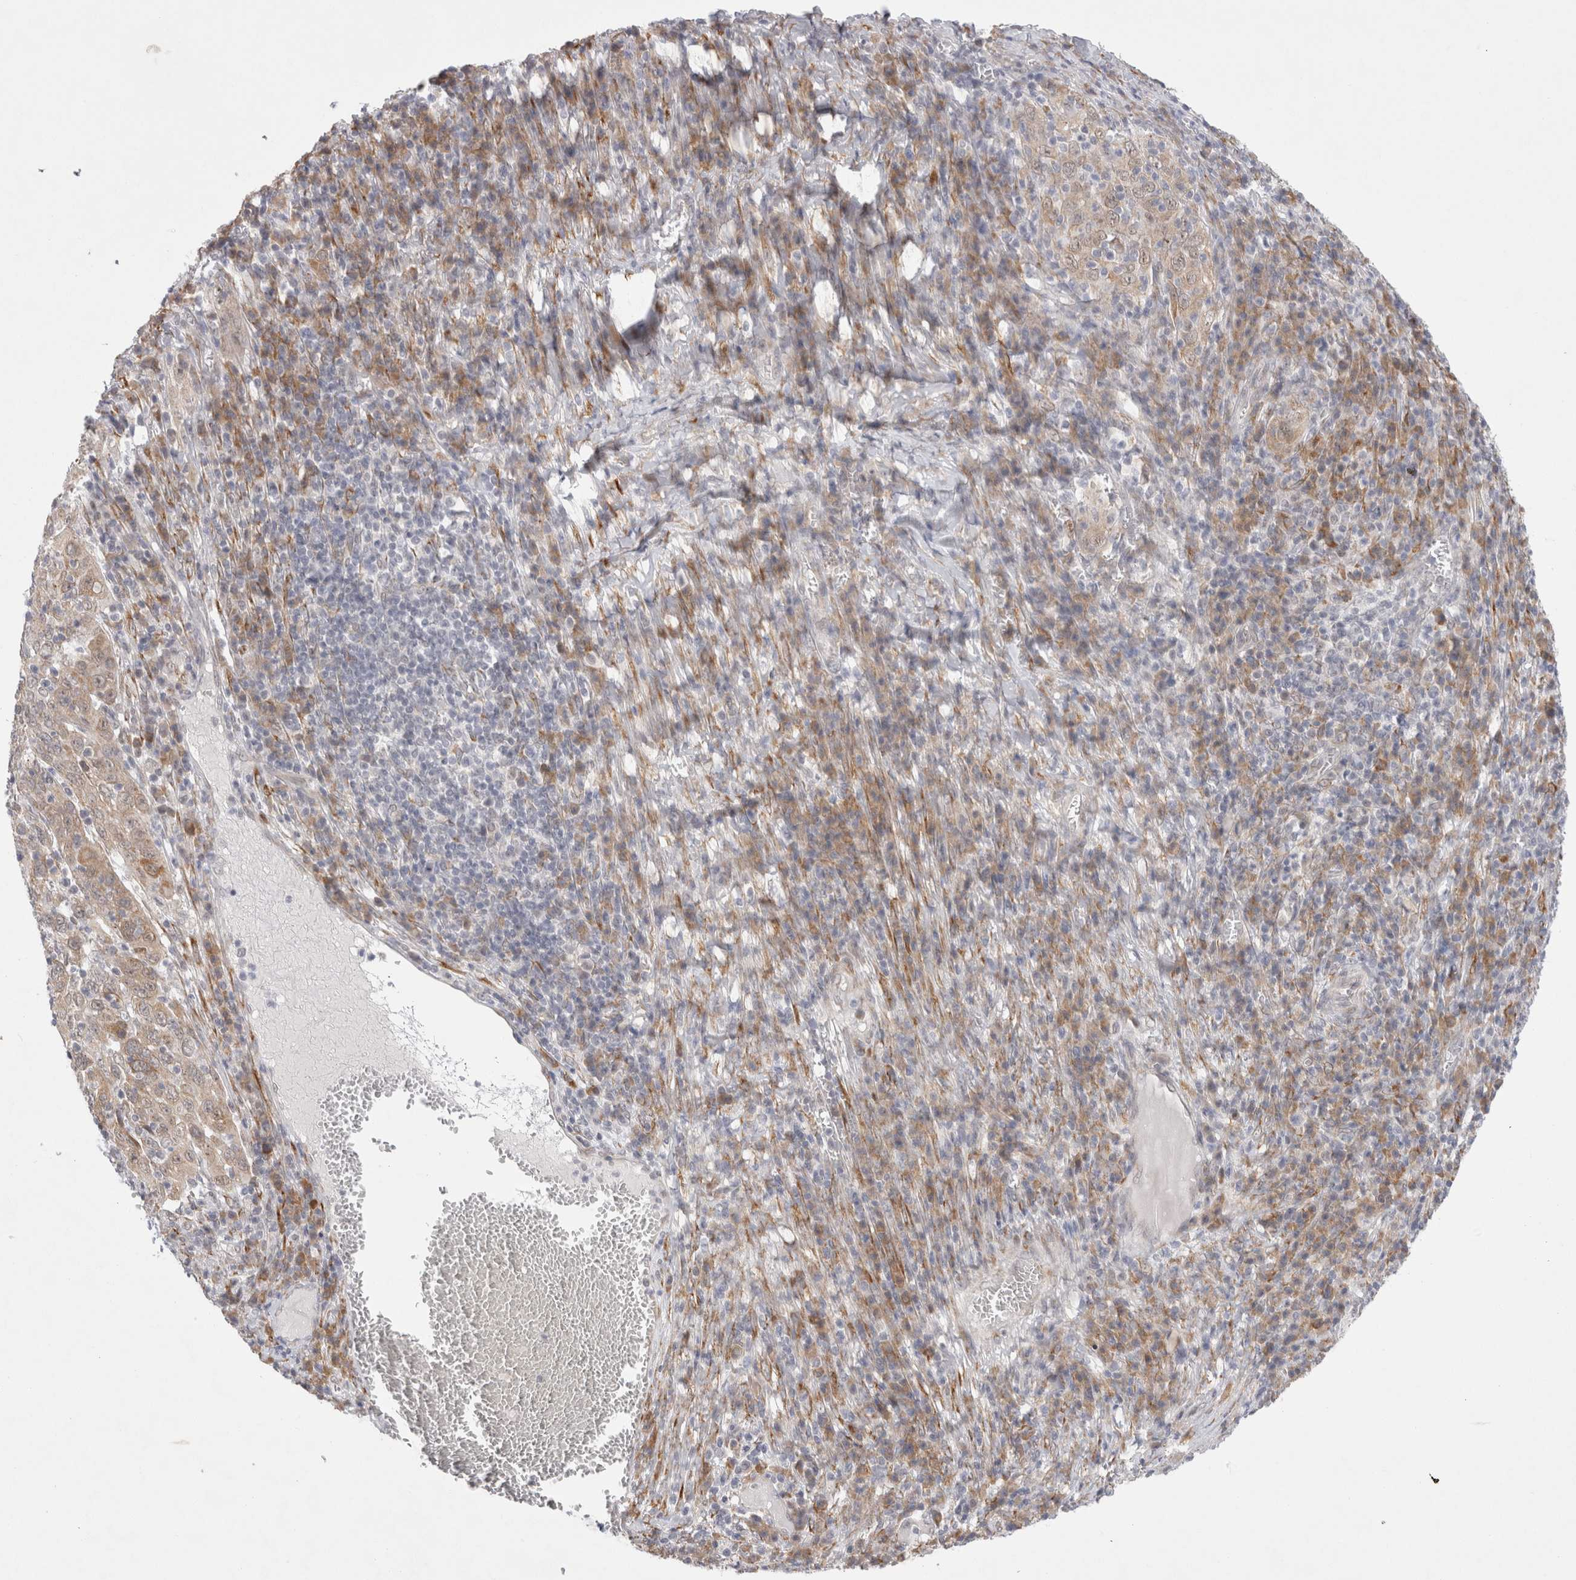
{"staining": {"intensity": "weak", "quantity": ">75%", "location": "cytoplasmic/membranous,nuclear"}, "tissue": "cervical cancer", "cell_type": "Tumor cells", "image_type": "cancer", "snomed": [{"axis": "morphology", "description": "Squamous cell carcinoma, NOS"}, {"axis": "topography", "description": "Cervix"}], "caption": "Protein staining of cervical cancer tissue reveals weak cytoplasmic/membranous and nuclear staining in approximately >75% of tumor cells. (DAB IHC with brightfield microscopy, high magnification).", "gene": "TRMT1L", "patient": {"sex": "female", "age": 46}}